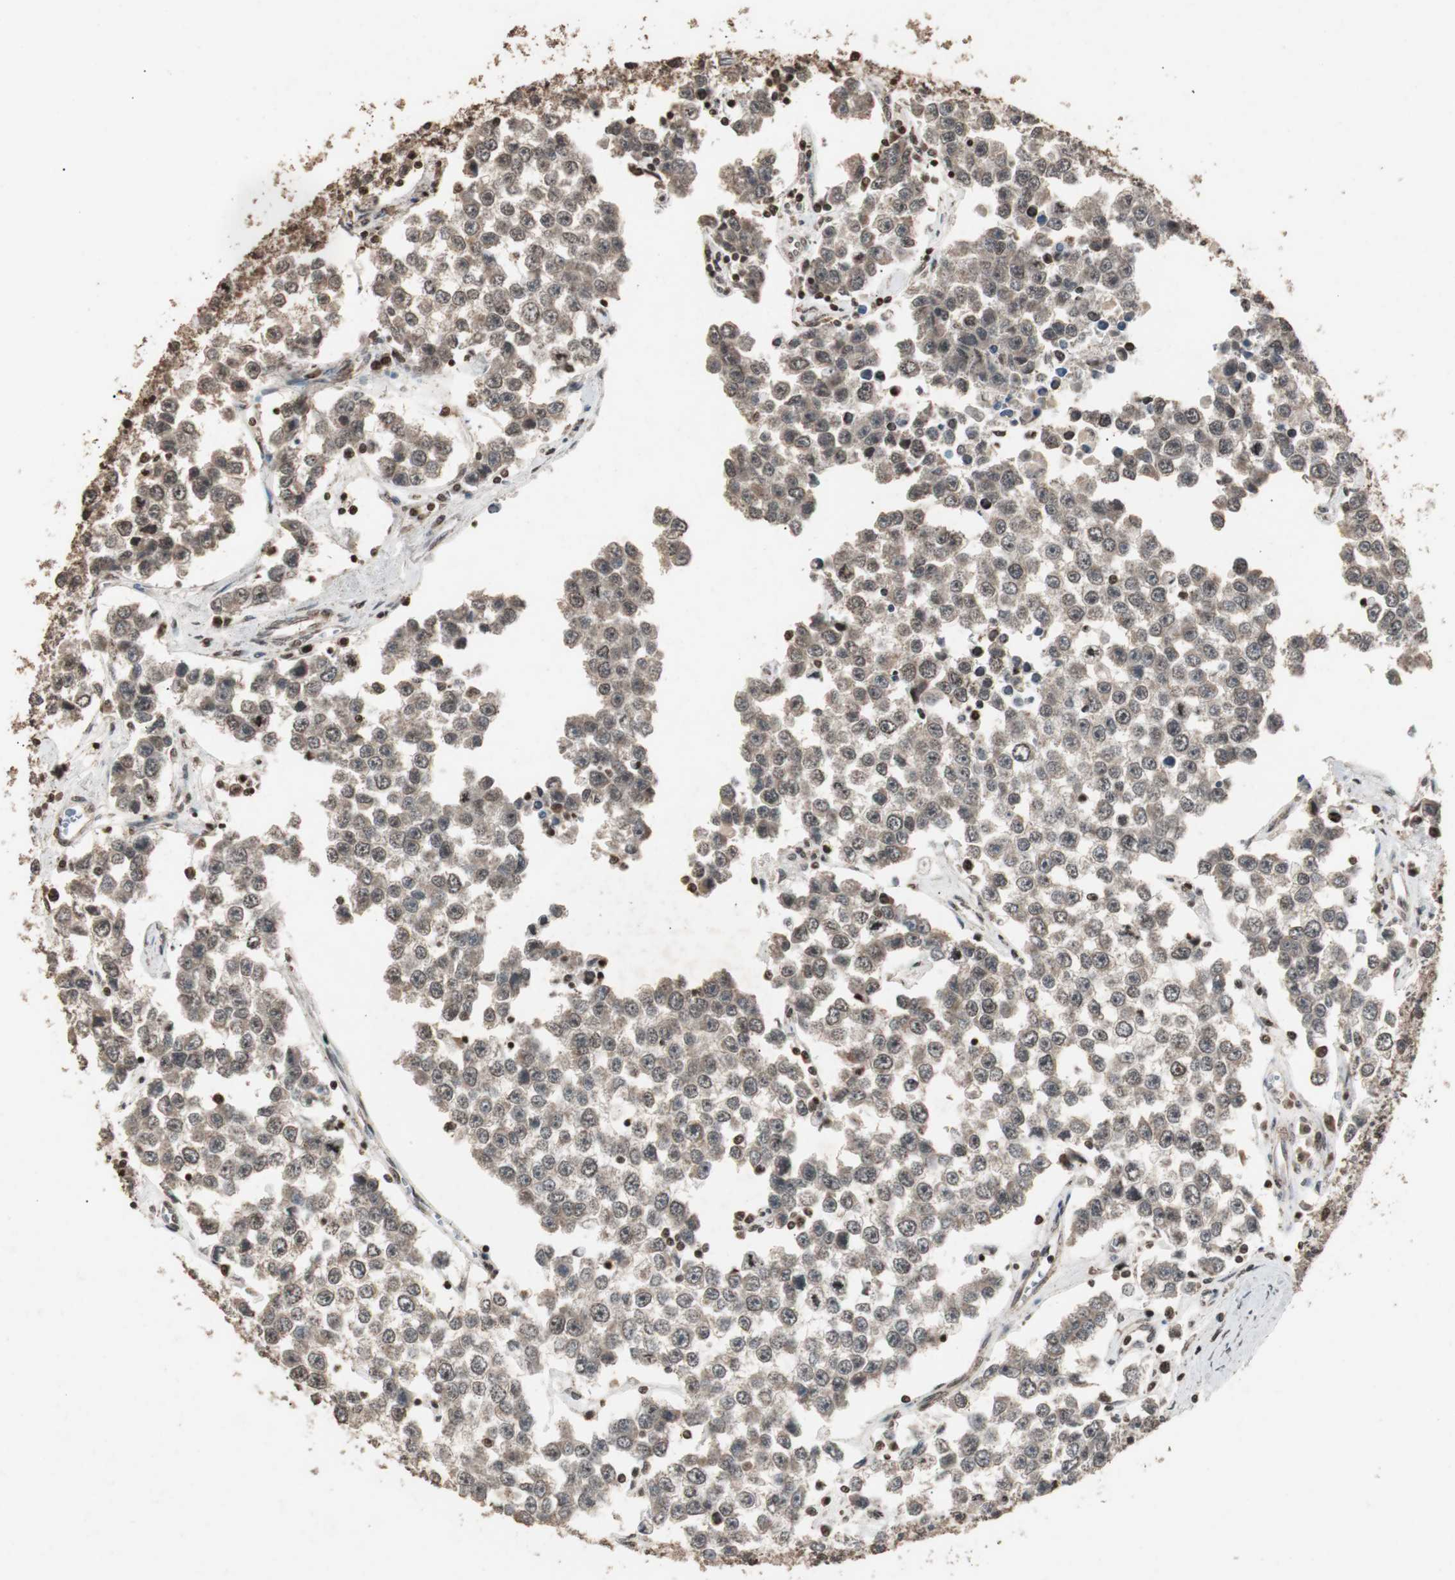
{"staining": {"intensity": "weak", "quantity": ">75%", "location": "cytoplasmic/membranous"}, "tissue": "testis cancer", "cell_type": "Tumor cells", "image_type": "cancer", "snomed": [{"axis": "morphology", "description": "Seminoma, NOS"}, {"axis": "morphology", "description": "Carcinoma, Embryonal, NOS"}, {"axis": "topography", "description": "Testis"}], "caption": "Tumor cells demonstrate low levels of weak cytoplasmic/membranous positivity in approximately >75% of cells in testis cancer (embryonal carcinoma). (DAB (3,3'-diaminobenzidine) IHC, brown staining for protein, blue staining for nuclei).", "gene": "ZFC3H1", "patient": {"sex": "male", "age": 52}}